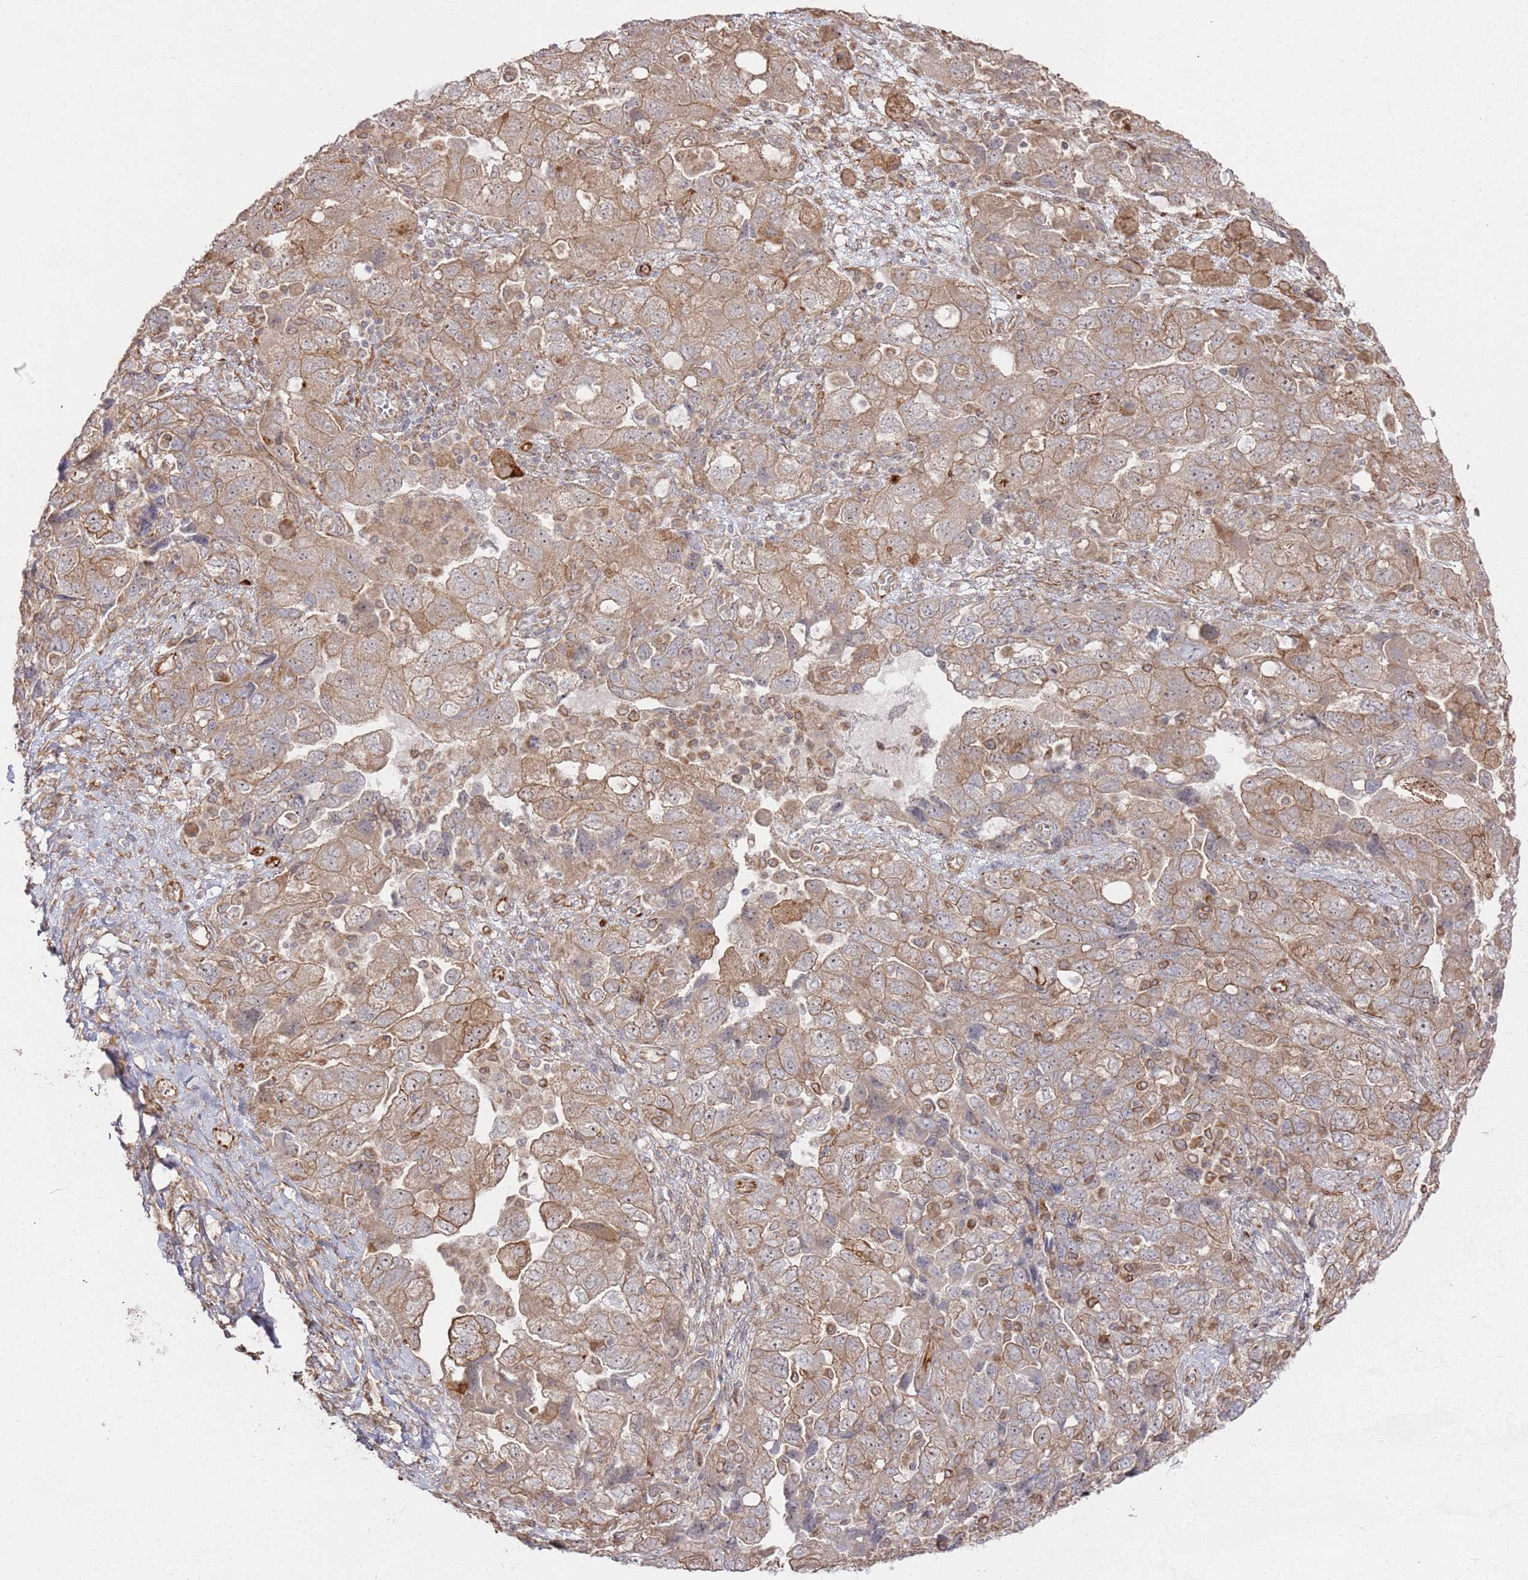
{"staining": {"intensity": "moderate", "quantity": ">75%", "location": "cytoplasmic/membranous,nuclear"}, "tissue": "ovarian cancer", "cell_type": "Tumor cells", "image_type": "cancer", "snomed": [{"axis": "morphology", "description": "Carcinoma, NOS"}, {"axis": "morphology", "description": "Cystadenocarcinoma, serous, NOS"}, {"axis": "topography", "description": "Ovary"}], "caption": "A photomicrograph showing moderate cytoplasmic/membranous and nuclear staining in approximately >75% of tumor cells in carcinoma (ovarian), as visualized by brown immunohistochemical staining.", "gene": "PHF21A", "patient": {"sex": "female", "age": 69}}